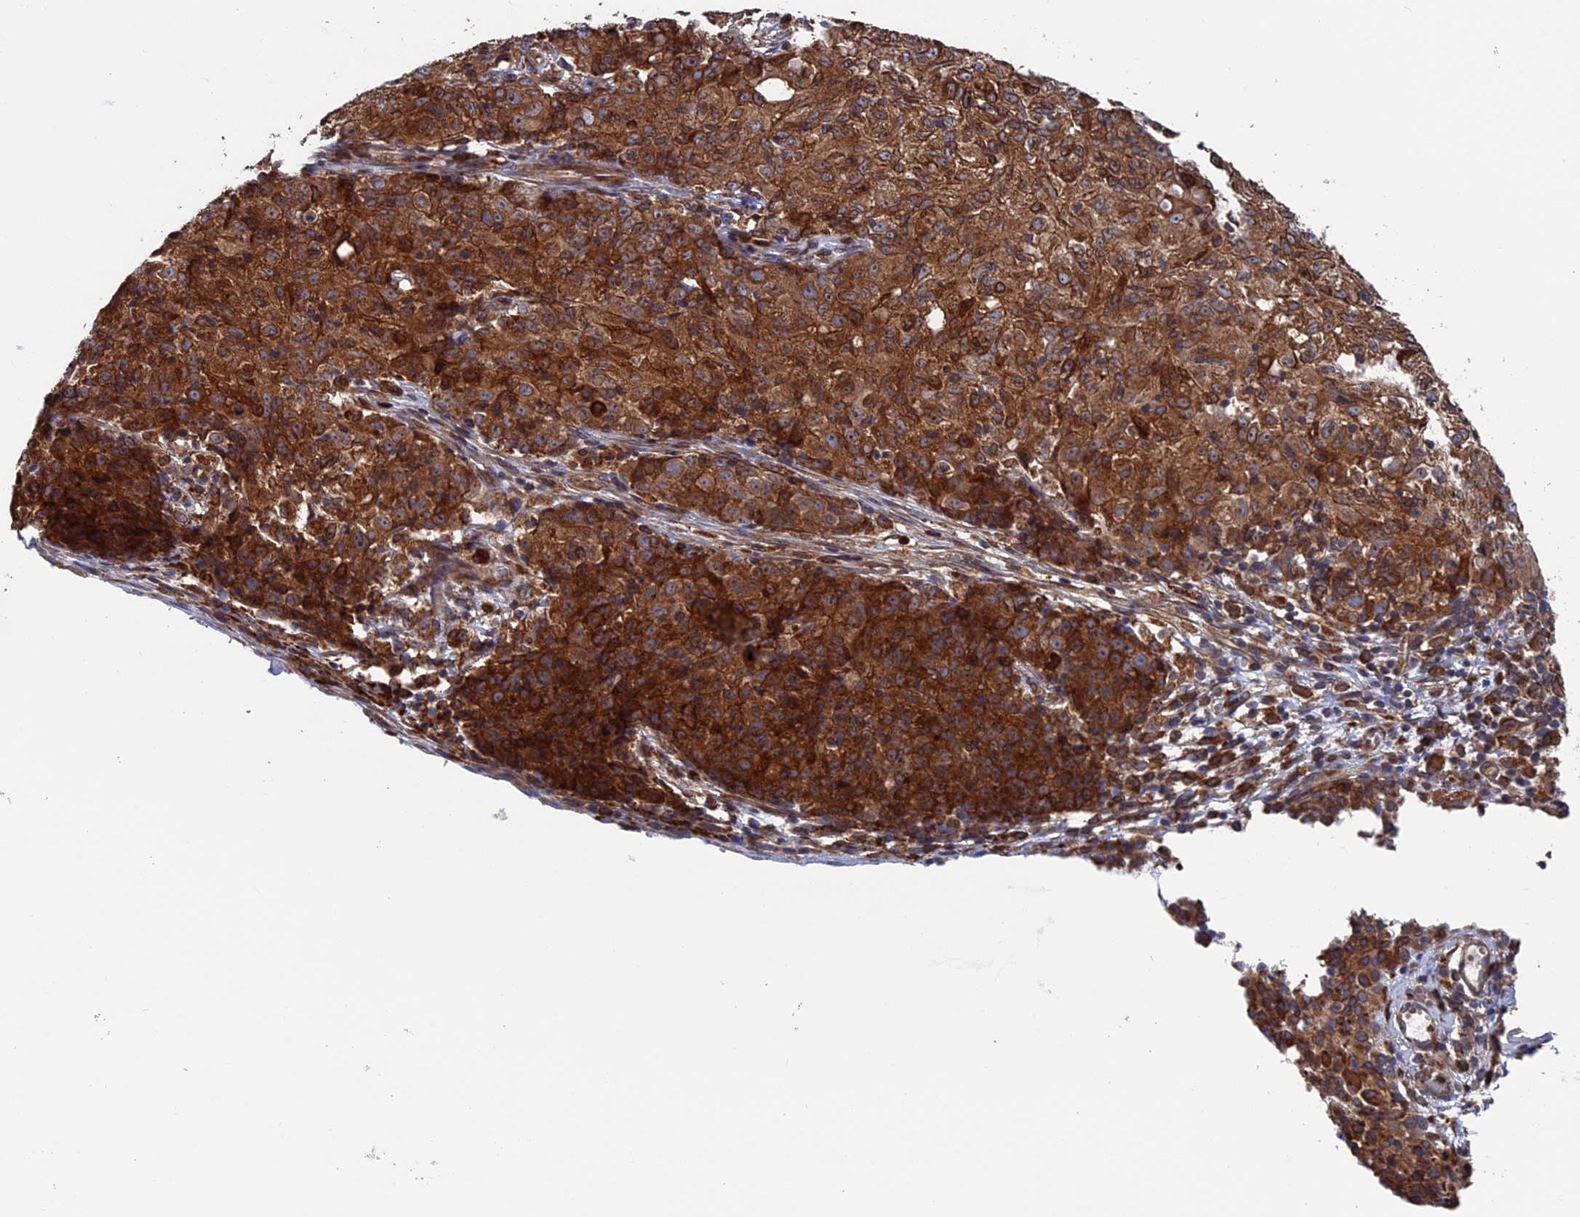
{"staining": {"intensity": "strong", "quantity": ">75%", "location": "cytoplasmic/membranous"}, "tissue": "ovarian cancer", "cell_type": "Tumor cells", "image_type": "cancer", "snomed": [{"axis": "morphology", "description": "Carcinoma, endometroid"}, {"axis": "topography", "description": "Ovary"}], "caption": "A micrograph of human ovarian cancer (endometroid carcinoma) stained for a protein shows strong cytoplasmic/membranous brown staining in tumor cells.", "gene": "RPUSD1", "patient": {"sex": "female", "age": 42}}